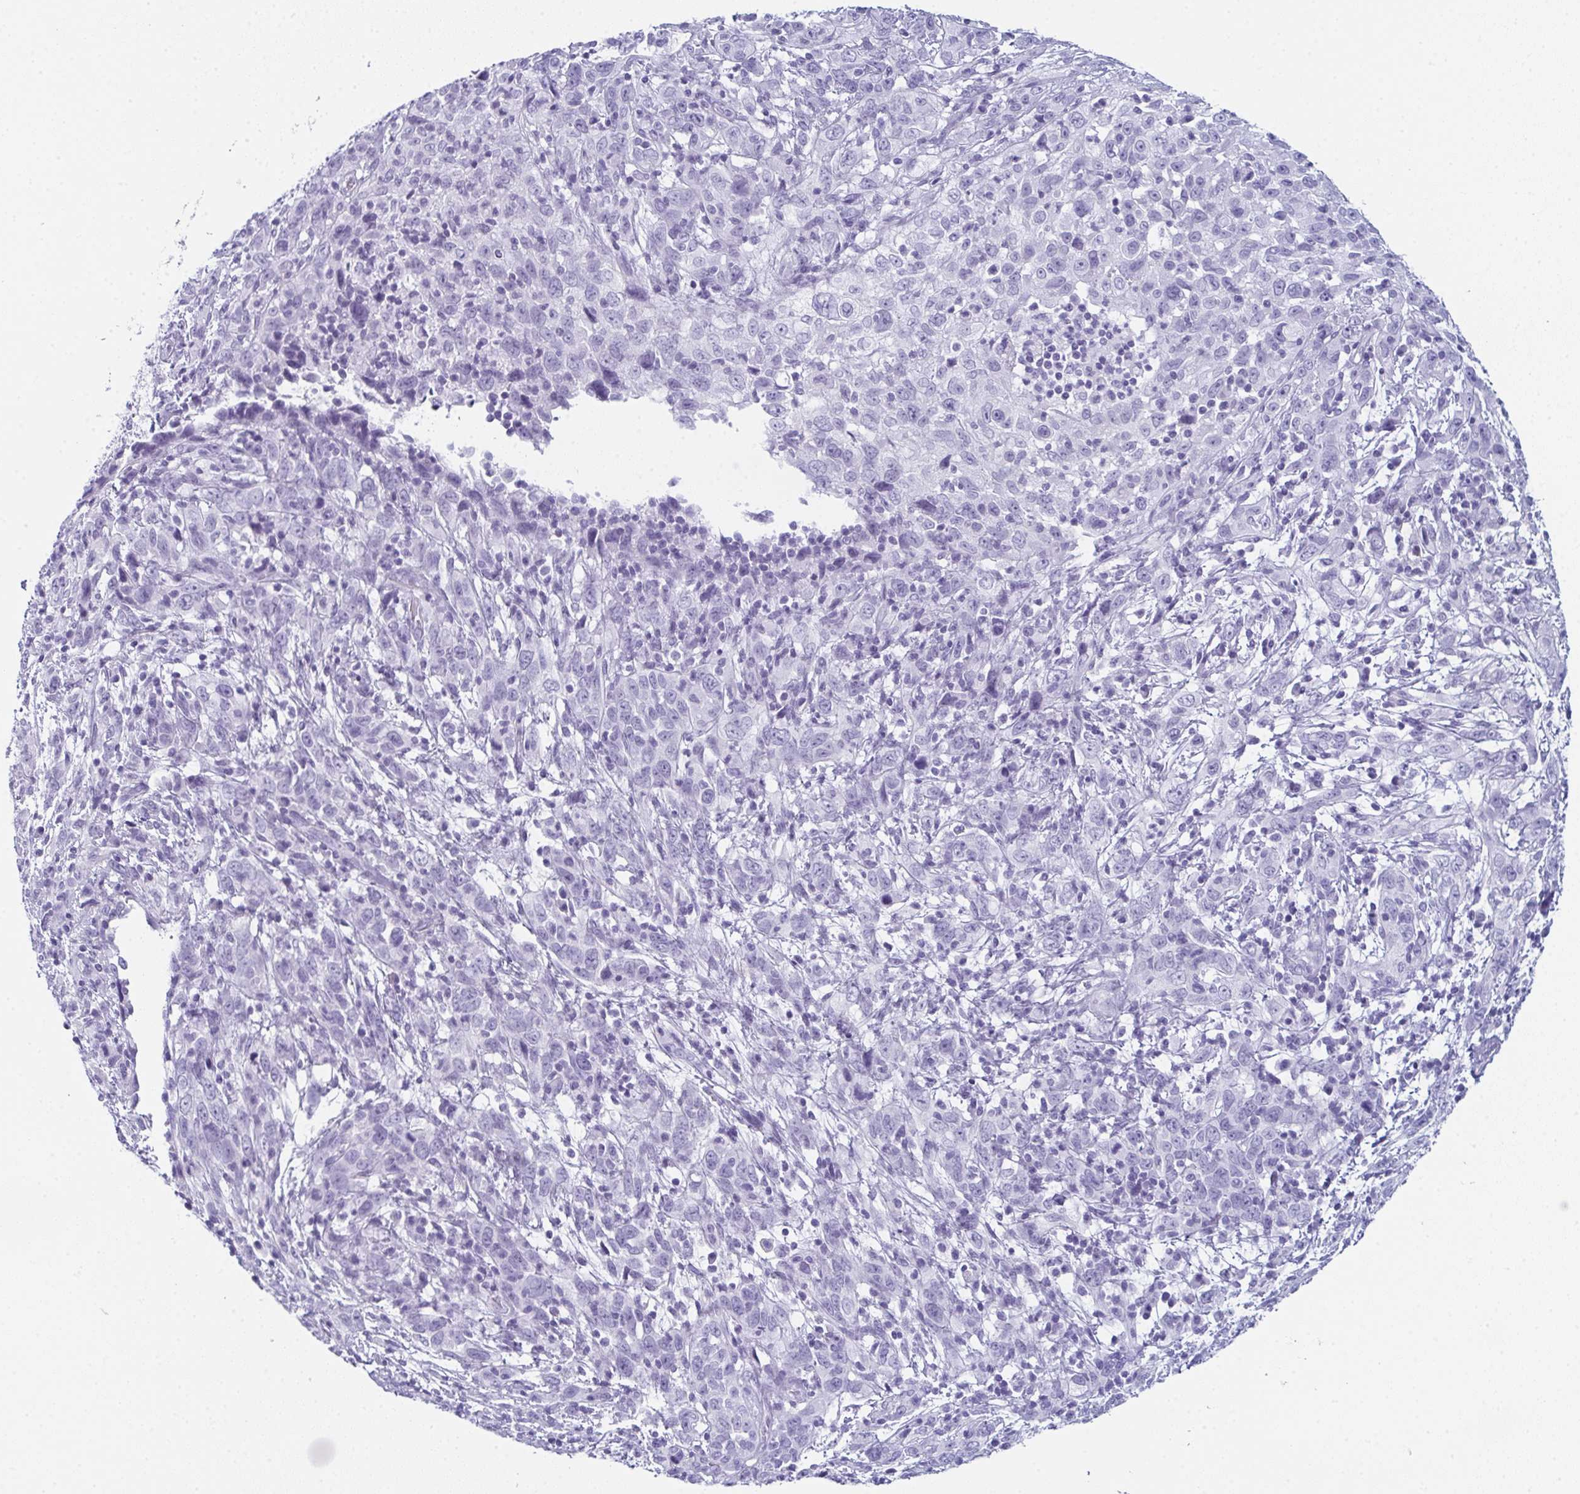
{"staining": {"intensity": "negative", "quantity": "none", "location": "none"}, "tissue": "cervical cancer", "cell_type": "Tumor cells", "image_type": "cancer", "snomed": [{"axis": "morphology", "description": "Adenocarcinoma, NOS"}, {"axis": "topography", "description": "Cervix"}], "caption": "Immunohistochemistry (IHC) image of neoplastic tissue: adenocarcinoma (cervical) stained with DAB exhibits no significant protein expression in tumor cells. Nuclei are stained in blue.", "gene": "ENKUR", "patient": {"sex": "female", "age": 40}}